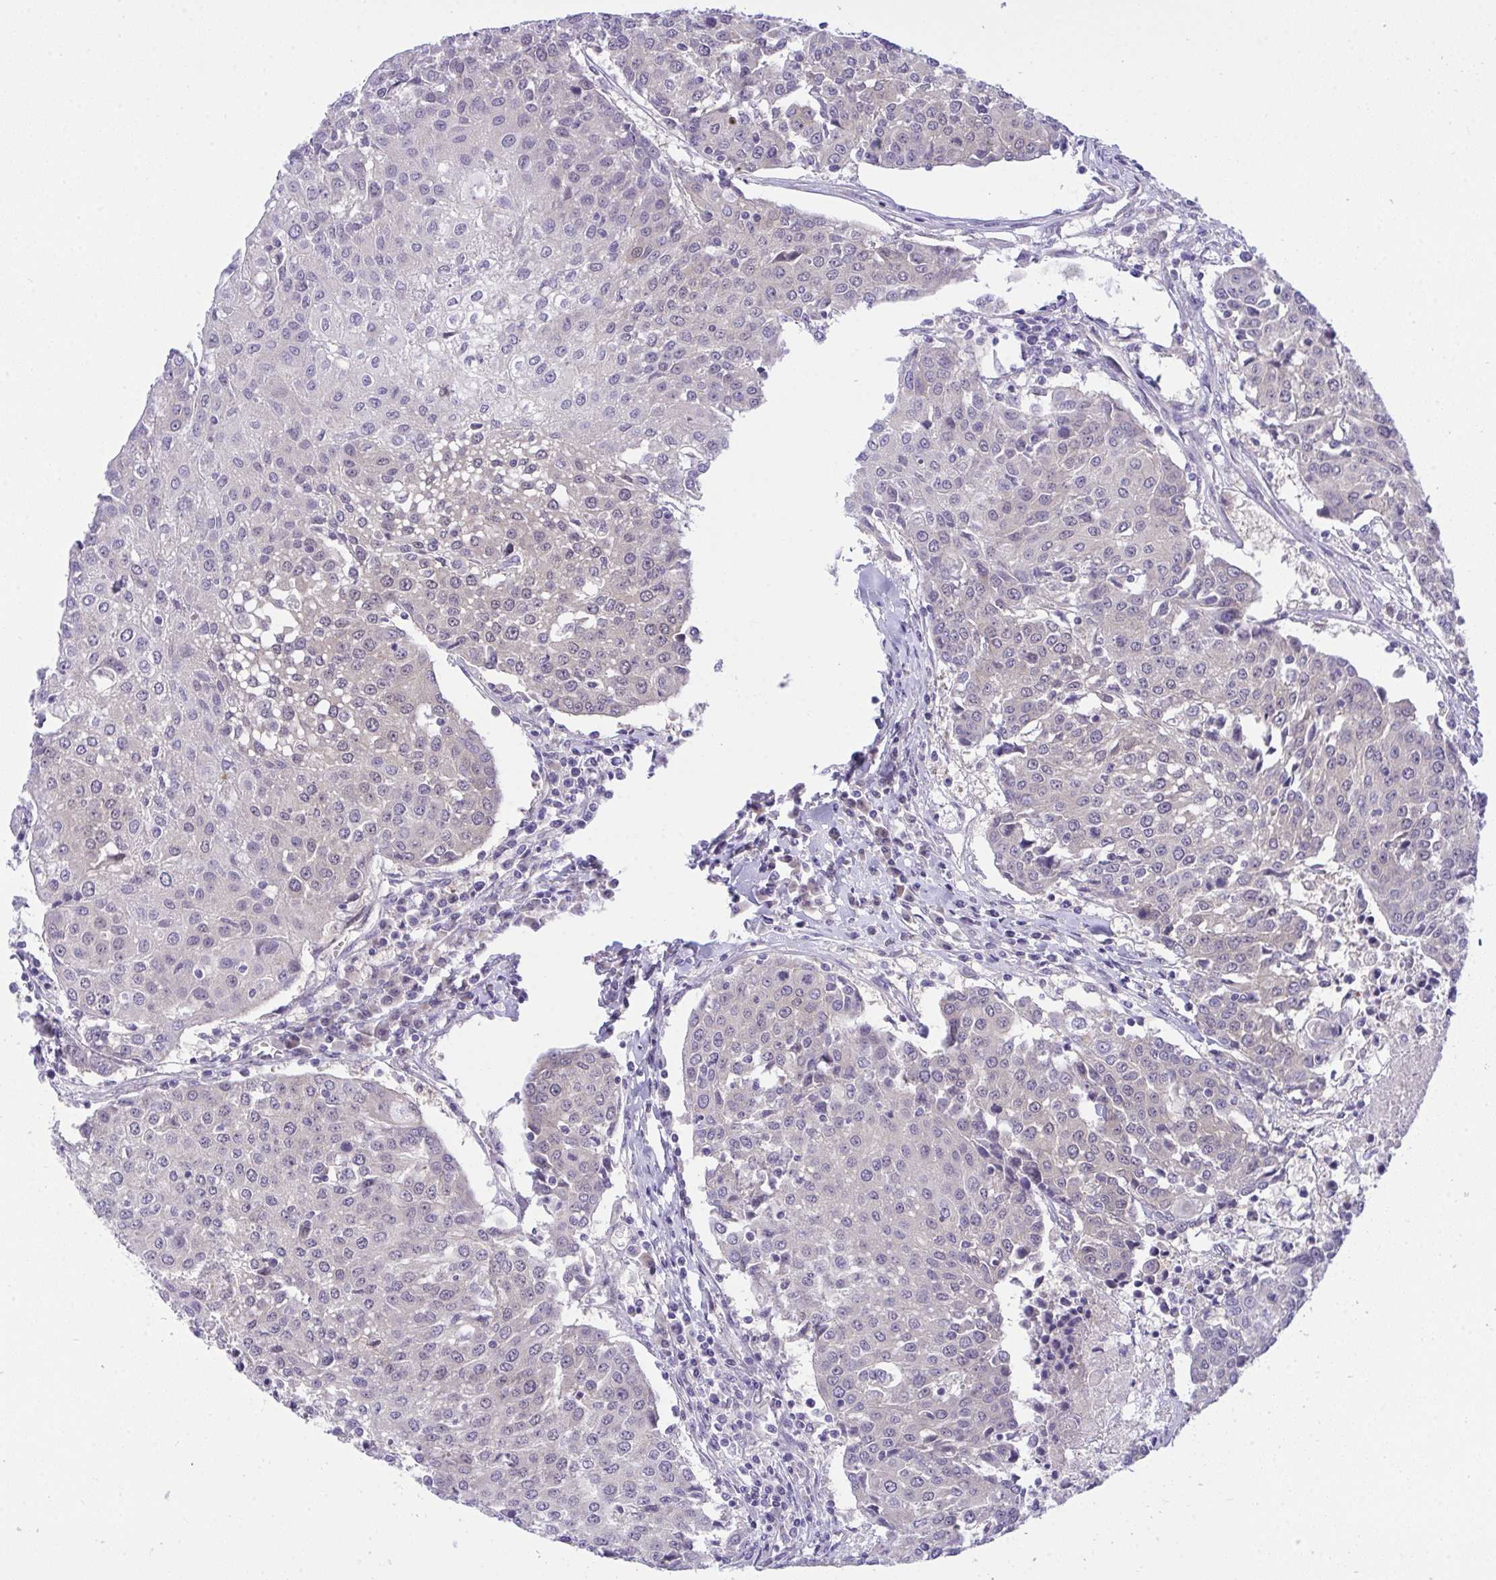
{"staining": {"intensity": "negative", "quantity": "none", "location": "none"}, "tissue": "urothelial cancer", "cell_type": "Tumor cells", "image_type": "cancer", "snomed": [{"axis": "morphology", "description": "Urothelial carcinoma, High grade"}, {"axis": "topography", "description": "Urinary bladder"}], "caption": "High magnification brightfield microscopy of urothelial cancer stained with DAB (3,3'-diaminobenzidine) (brown) and counterstained with hematoxylin (blue): tumor cells show no significant staining.", "gene": "HOXD12", "patient": {"sex": "female", "age": 85}}